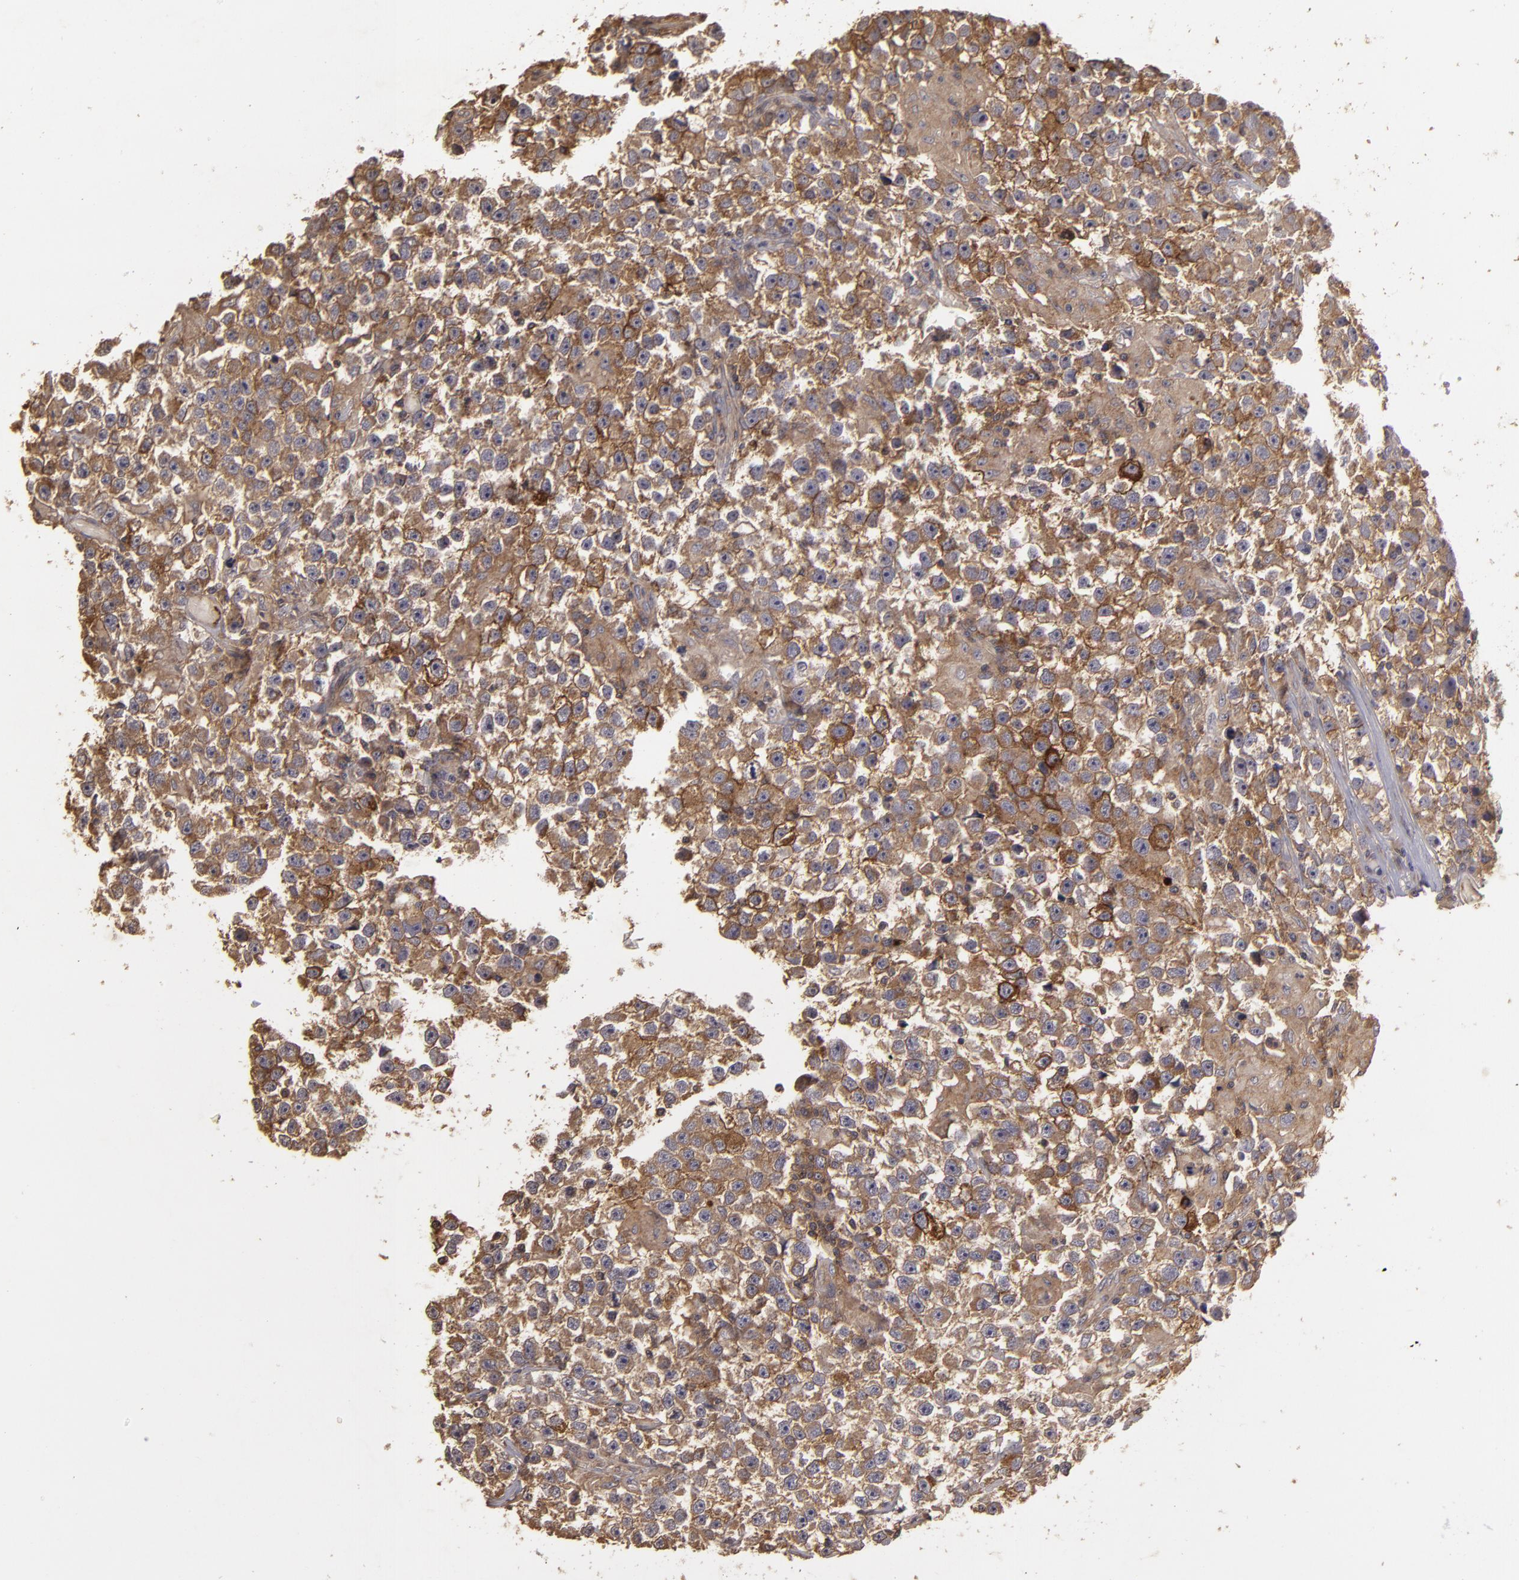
{"staining": {"intensity": "moderate", "quantity": ">75%", "location": "cytoplasmic/membranous"}, "tissue": "testis cancer", "cell_type": "Tumor cells", "image_type": "cancer", "snomed": [{"axis": "morphology", "description": "Seminoma, NOS"}, {"axis": "topography", "description": "Testis"}], "caption": "Seminoma (testis) stained for a protein exhibits moderate cytoplasmic/membranous positivity in tumor cells.", "gene": "HRAS", "patient": {"sex": "male", "age": 33}}